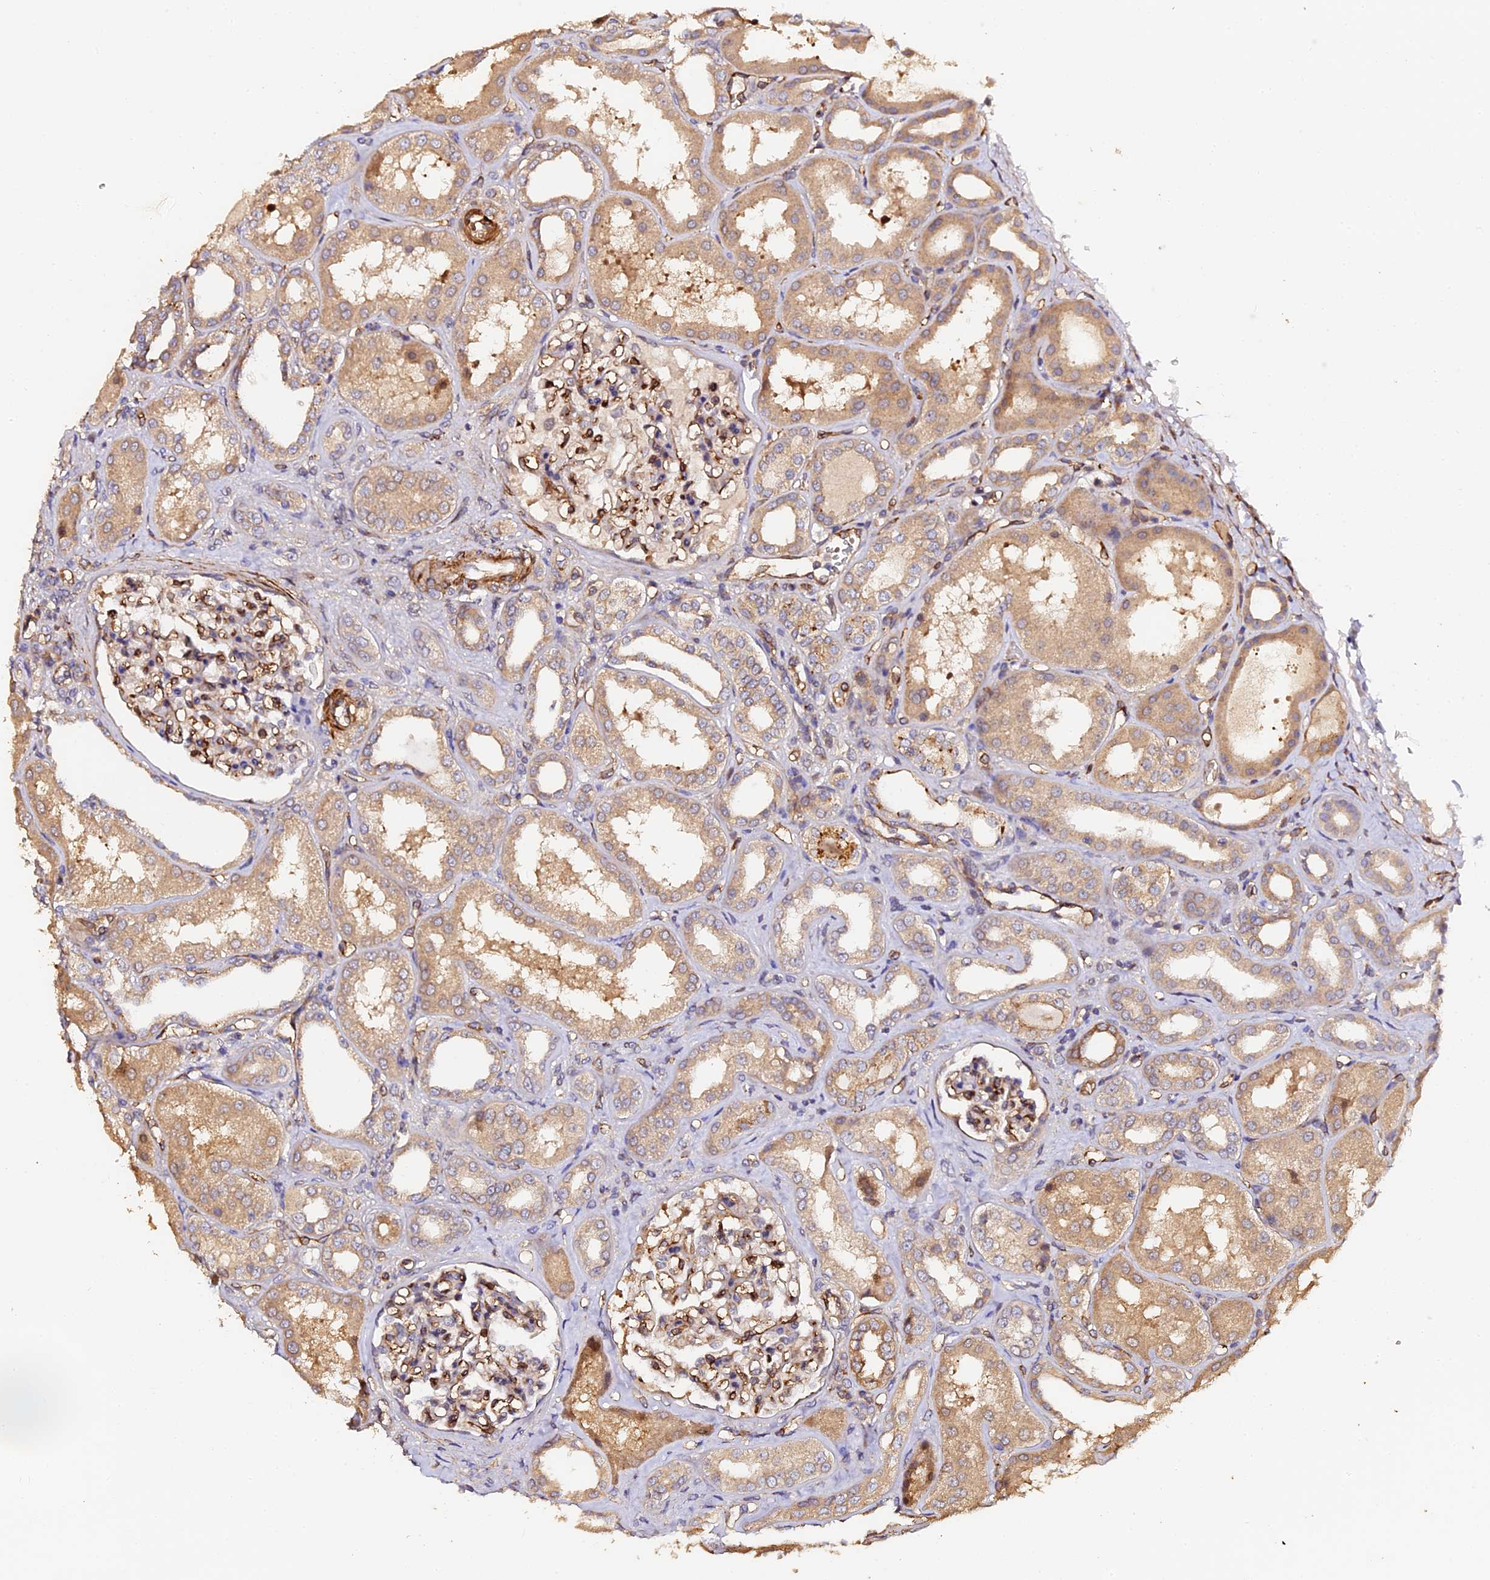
{"staining": {"intensity": "weak", "quantity": "25%-75%", "location": "cytoplasmic/membranous"}, "tissue": "kidney", "cell_type": "Cells in glomeruli", "image_type": "normal", "snomed": [{"axis": "morphology", "description": "Normal tissue, NOS"}, {"axis": "topography", "description": "Kidney"}], "caption": "A brown stain shows weak cytoplasmic/membranous staining of a protein in cells in glomeruli of normal human kidney. Nuclei are stained in blue.", "gene": "TDO2", "patient": {"sex": "female", "age": 56}}